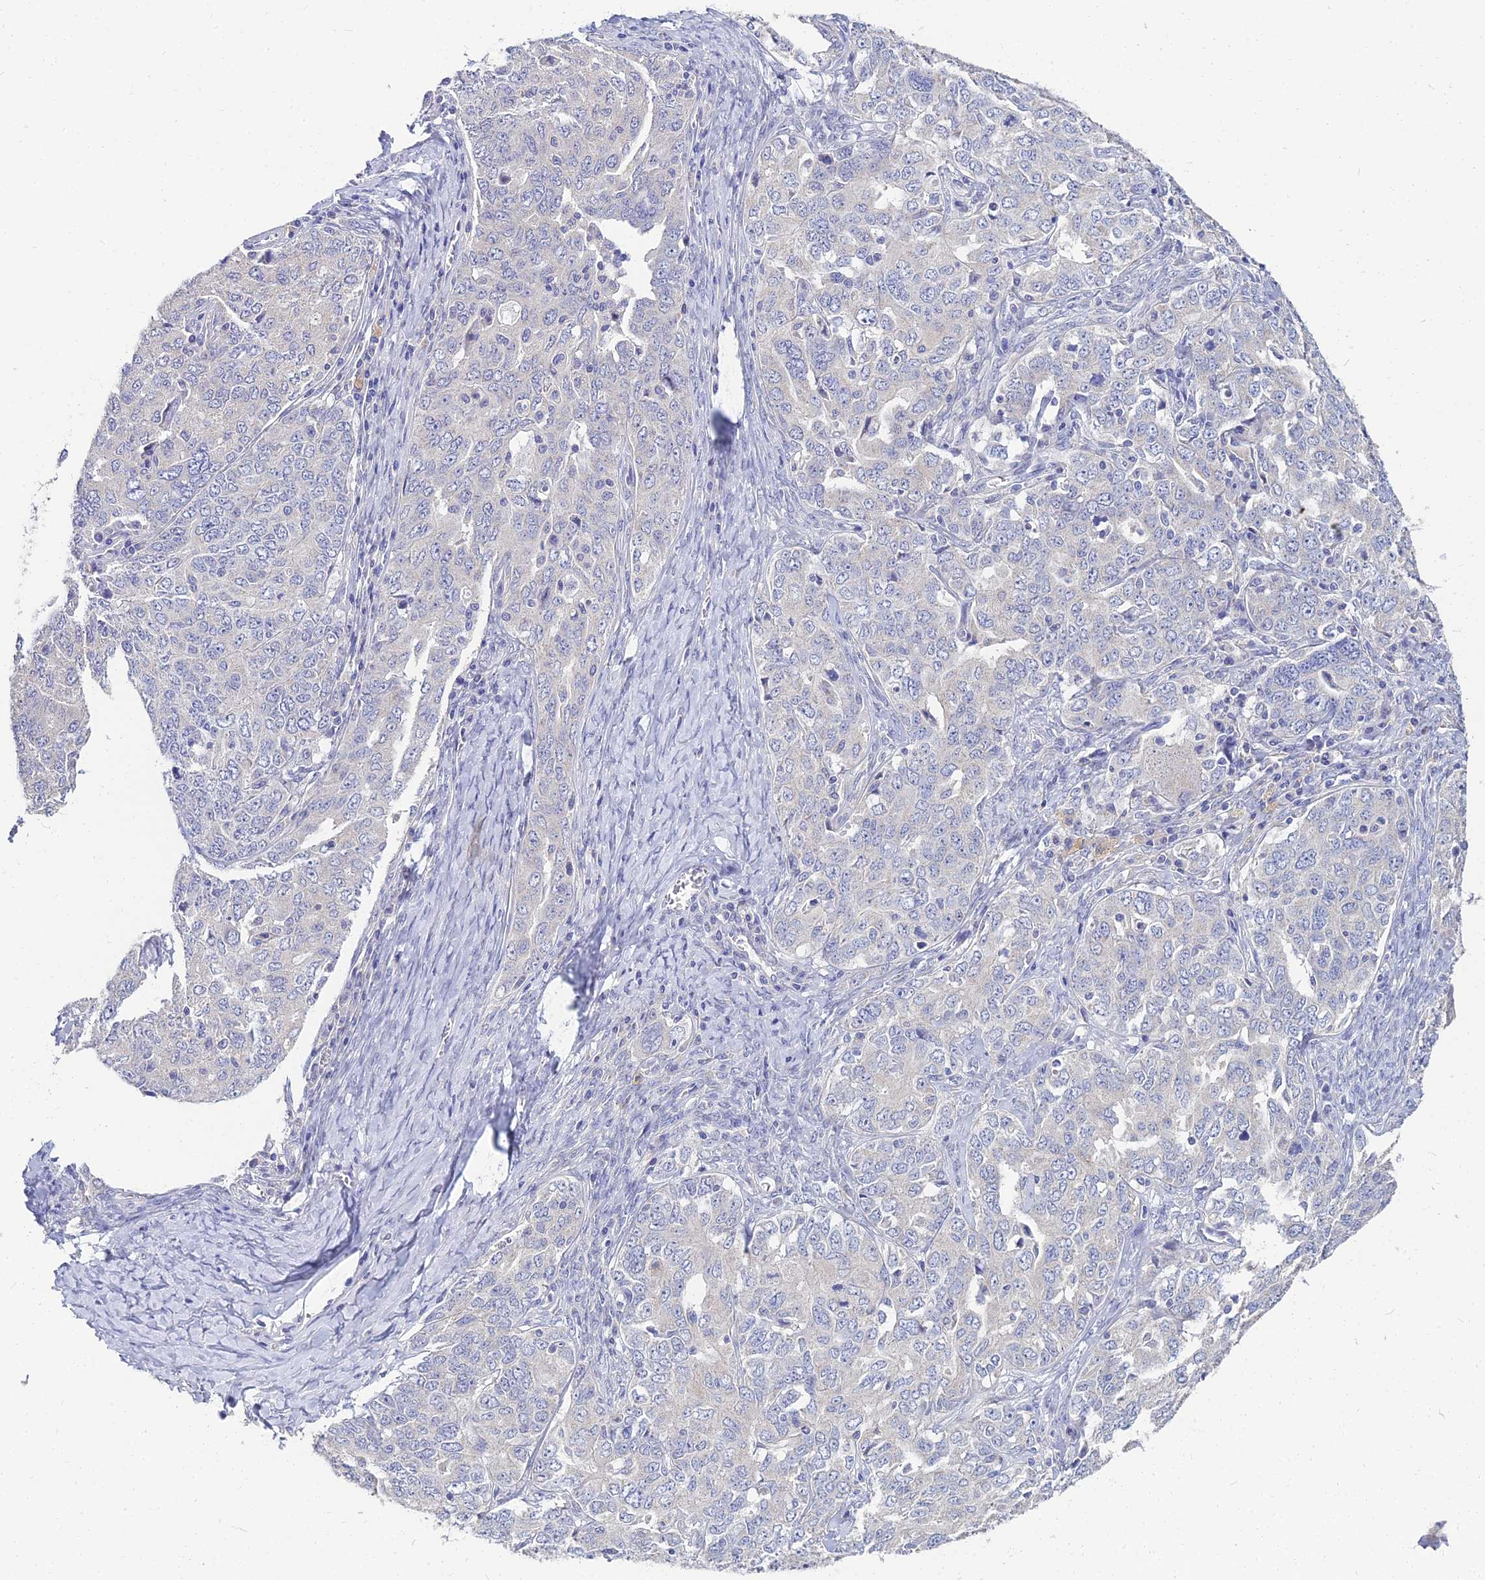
{"staining": {"intensity": "negative", "quantity": "none", "location": "none"}, "tissue": "ovarian cancer", "cell_type": "Tumor cells", "image_type": "cancer", "snomed": [{"axis": "morphology", "description": "Carcinoma, endometroid"}, {"axis": "topography", "description": "Ovary"}], "caption": "This is a image of immunohistochemistry staining of endometroid carcinoma (ovarian), which shows no expression in tumor cells.", "gene": "NPY", "patient": {"sex": "female", "age": 62}}